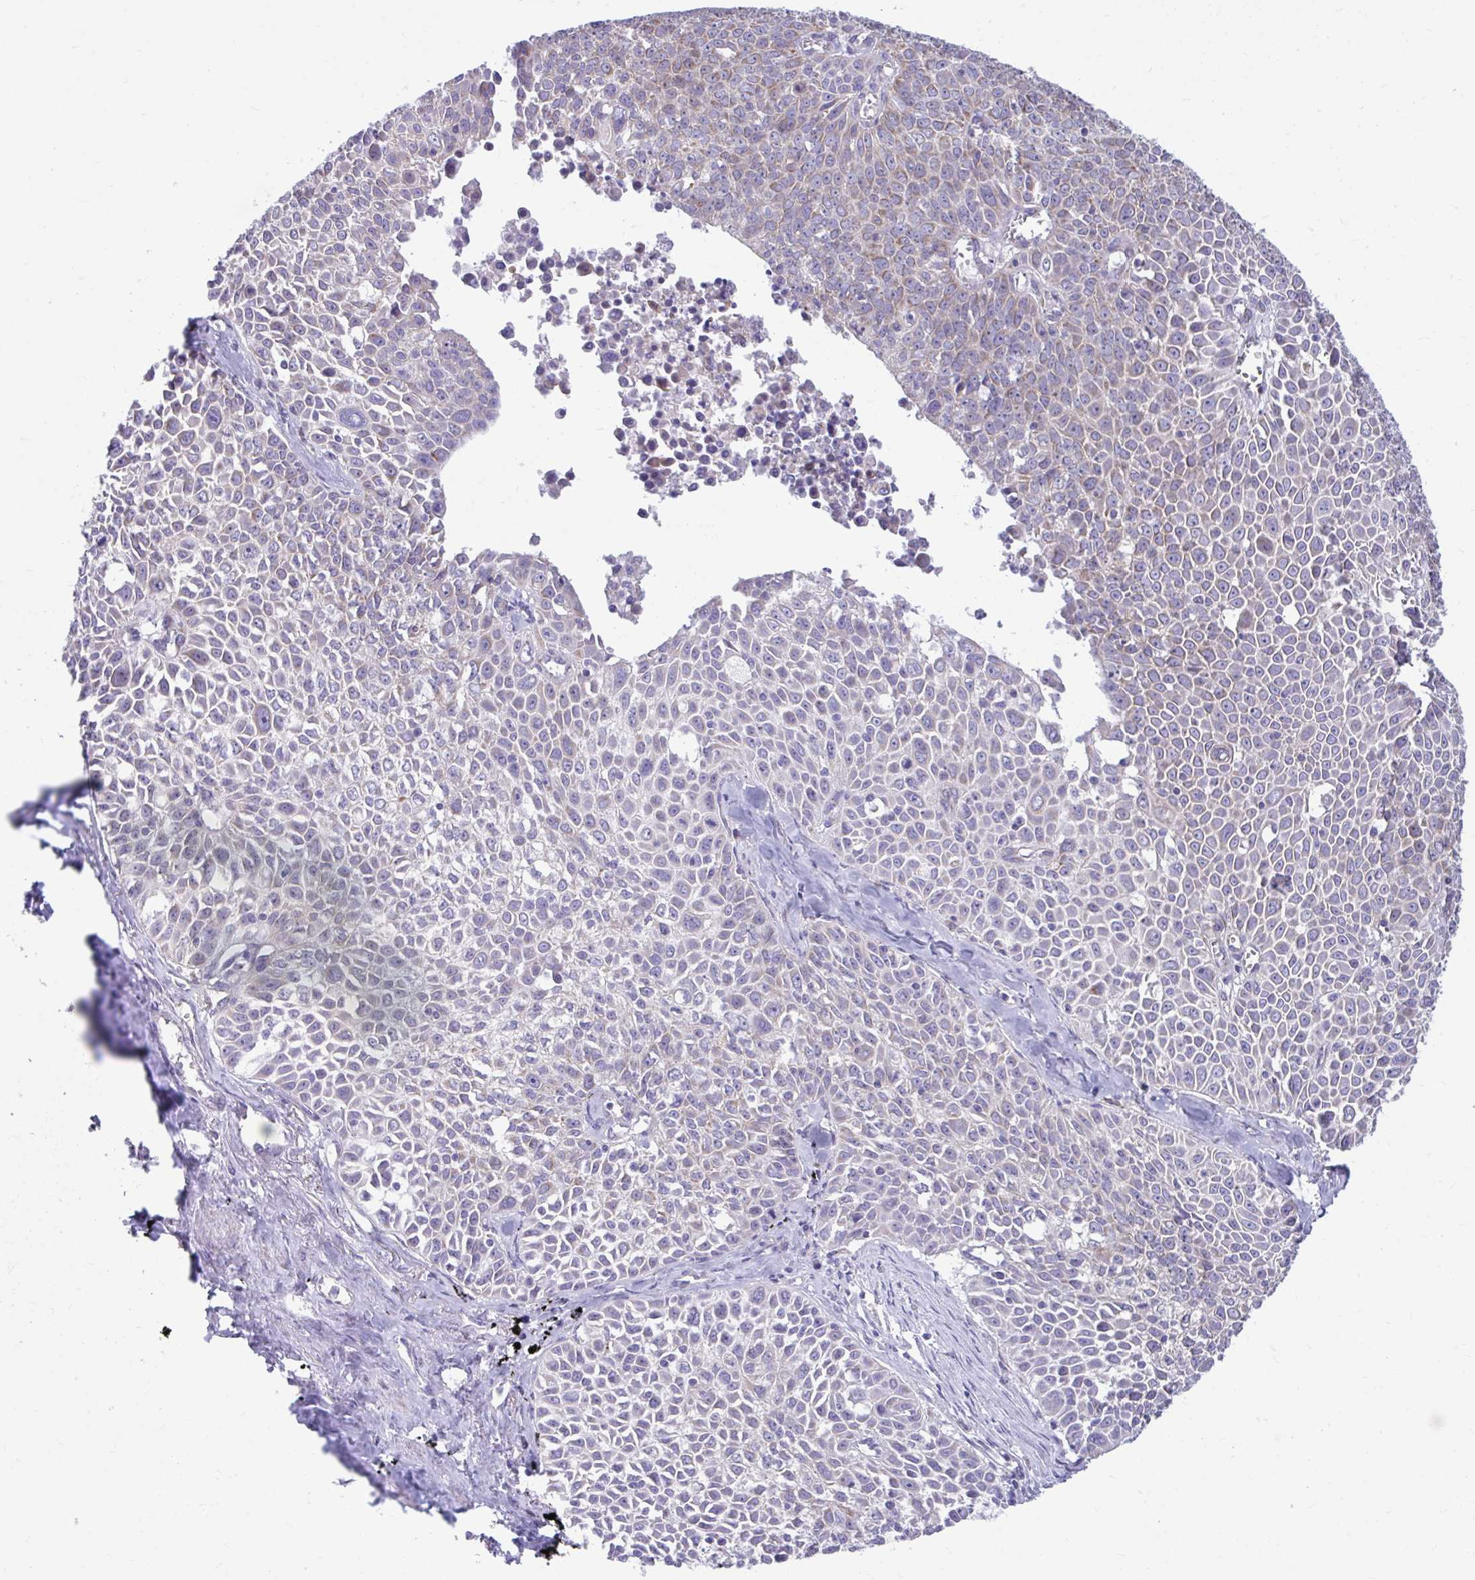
{"staining": {"intensity": "weak", "quantity": "<25%", "location": "cytoplasmic/membranous"}, "tissue": "lung cancer", "cell_type": "Tumor cells", "image_type": "cancer", "snomed": [{"axis": "morphology", "description": "Squamous cell carcinoma, NOS"}, {"axis": "morphology", "description": "Squamous cell carcinoma, metastatic, NOS"}, {"axis": "topography", "description": "Lymph node"}, {"axis": "topography", "description": "Lung"}], "caption": "This is a image of immunohistochemistry staining of lung squamous cell carcinoma, which shows no staining in tumor cells.", "gene": "LINGO4", "patient": {"sex": "female", "age": 62}}